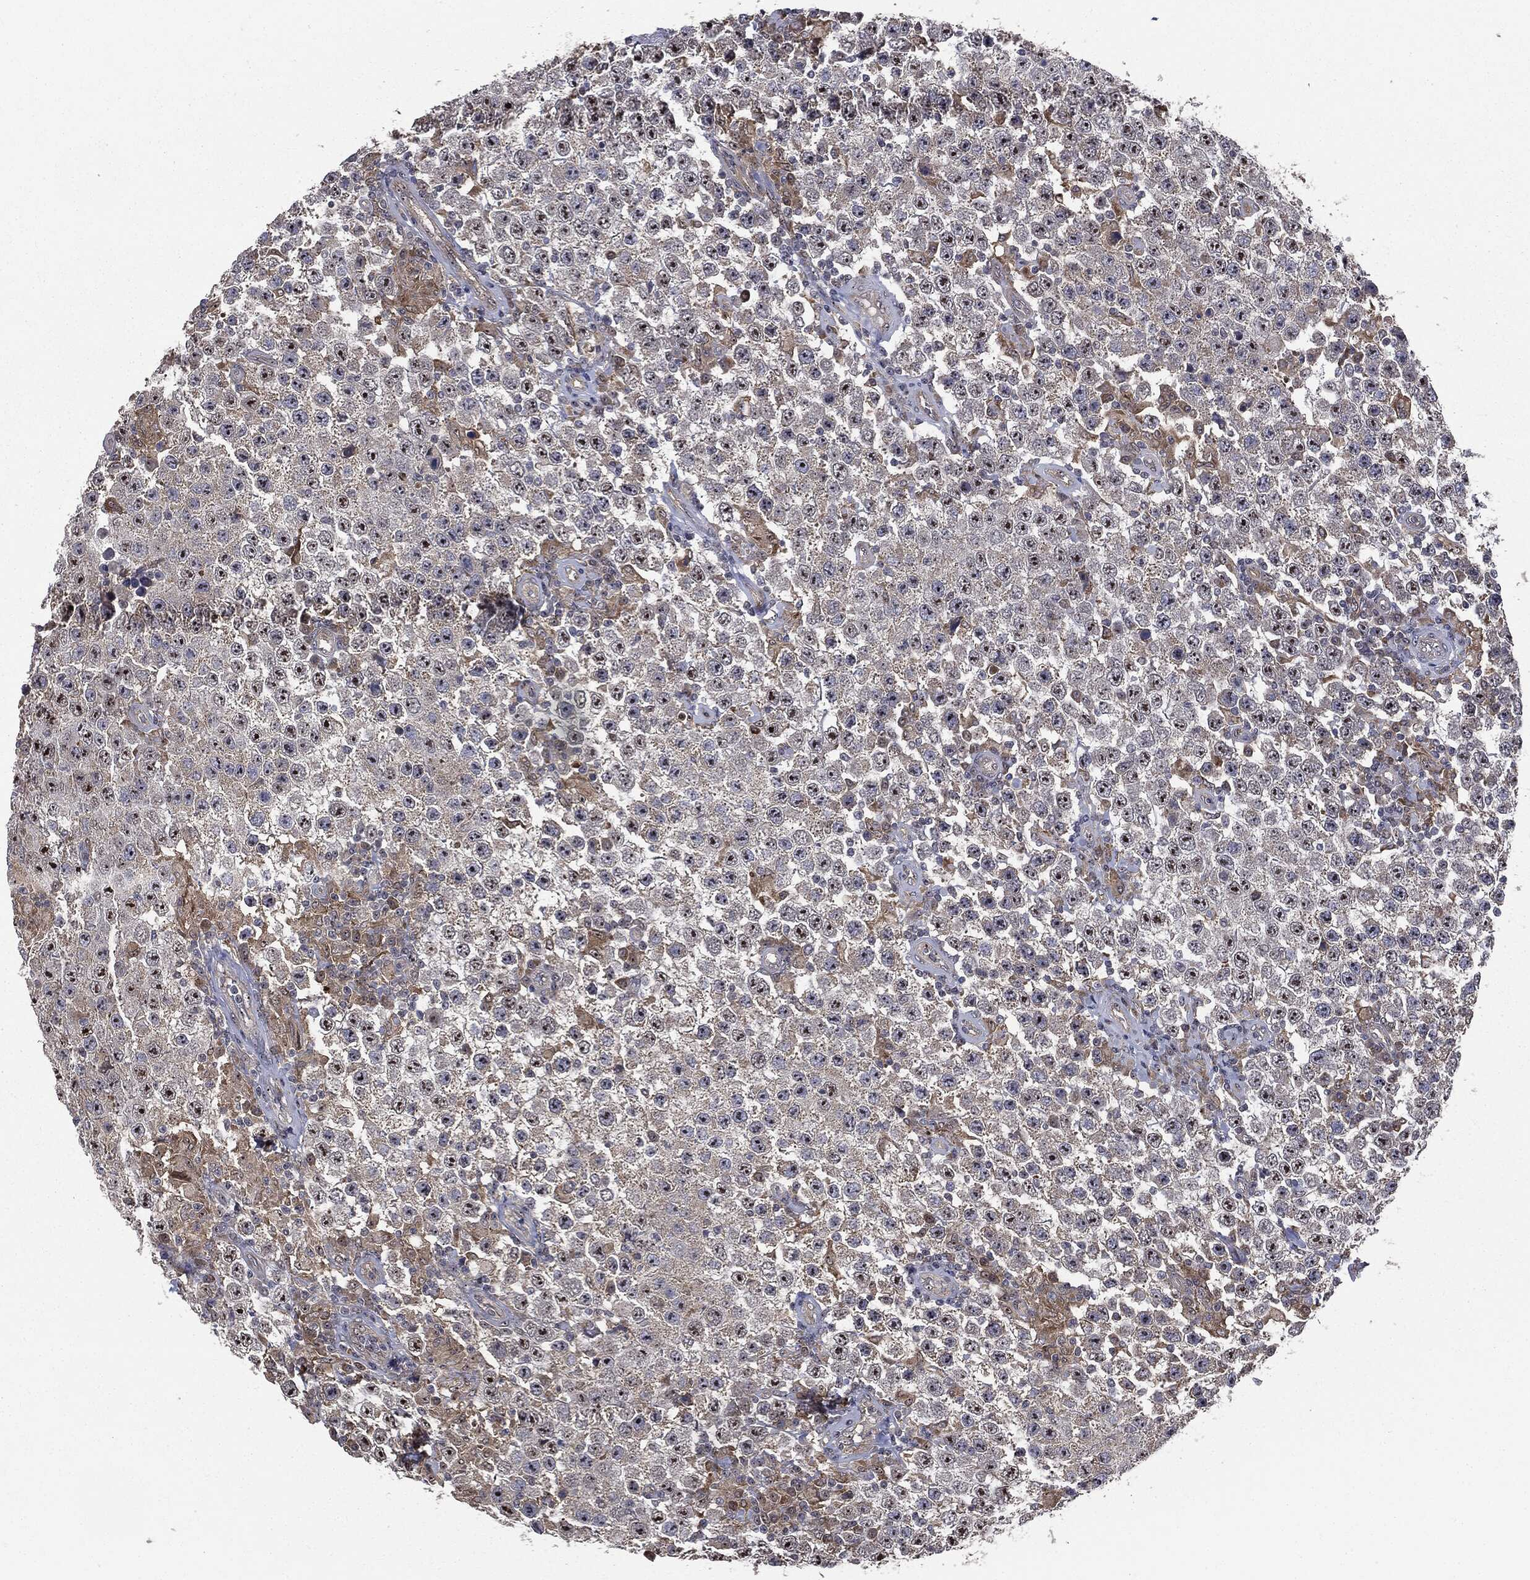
{"staining": {"intensity": "strong", "quantity": "<25%", "location": "nuclear"}, "tissue": "testis cancer", "cell_type": "Tumor cells", "image_type": "cancer", "snomed": [{"axis": "morphology", "description": "Normal tissue, NOS"}, {"axis": "morphology", "description": "Urothelial carcinoma, High grade"}, {"axis": "morphology", "description": "Seminoma, NOS"}, {"axis": "morphology", "description": "Carcinoma, Embryonal, NOS"}, {"axis": "topography", "description": "Urinary bladder"}, {"axis": "topography", "description": "Testis"}], "caption": "Immunohistochemical staining of testis cancer shows strong nuclear protein staining in about <25% of tumor cells.", "gene": "TRMT1L", "patient": {"sex": "male", "age": 41}}